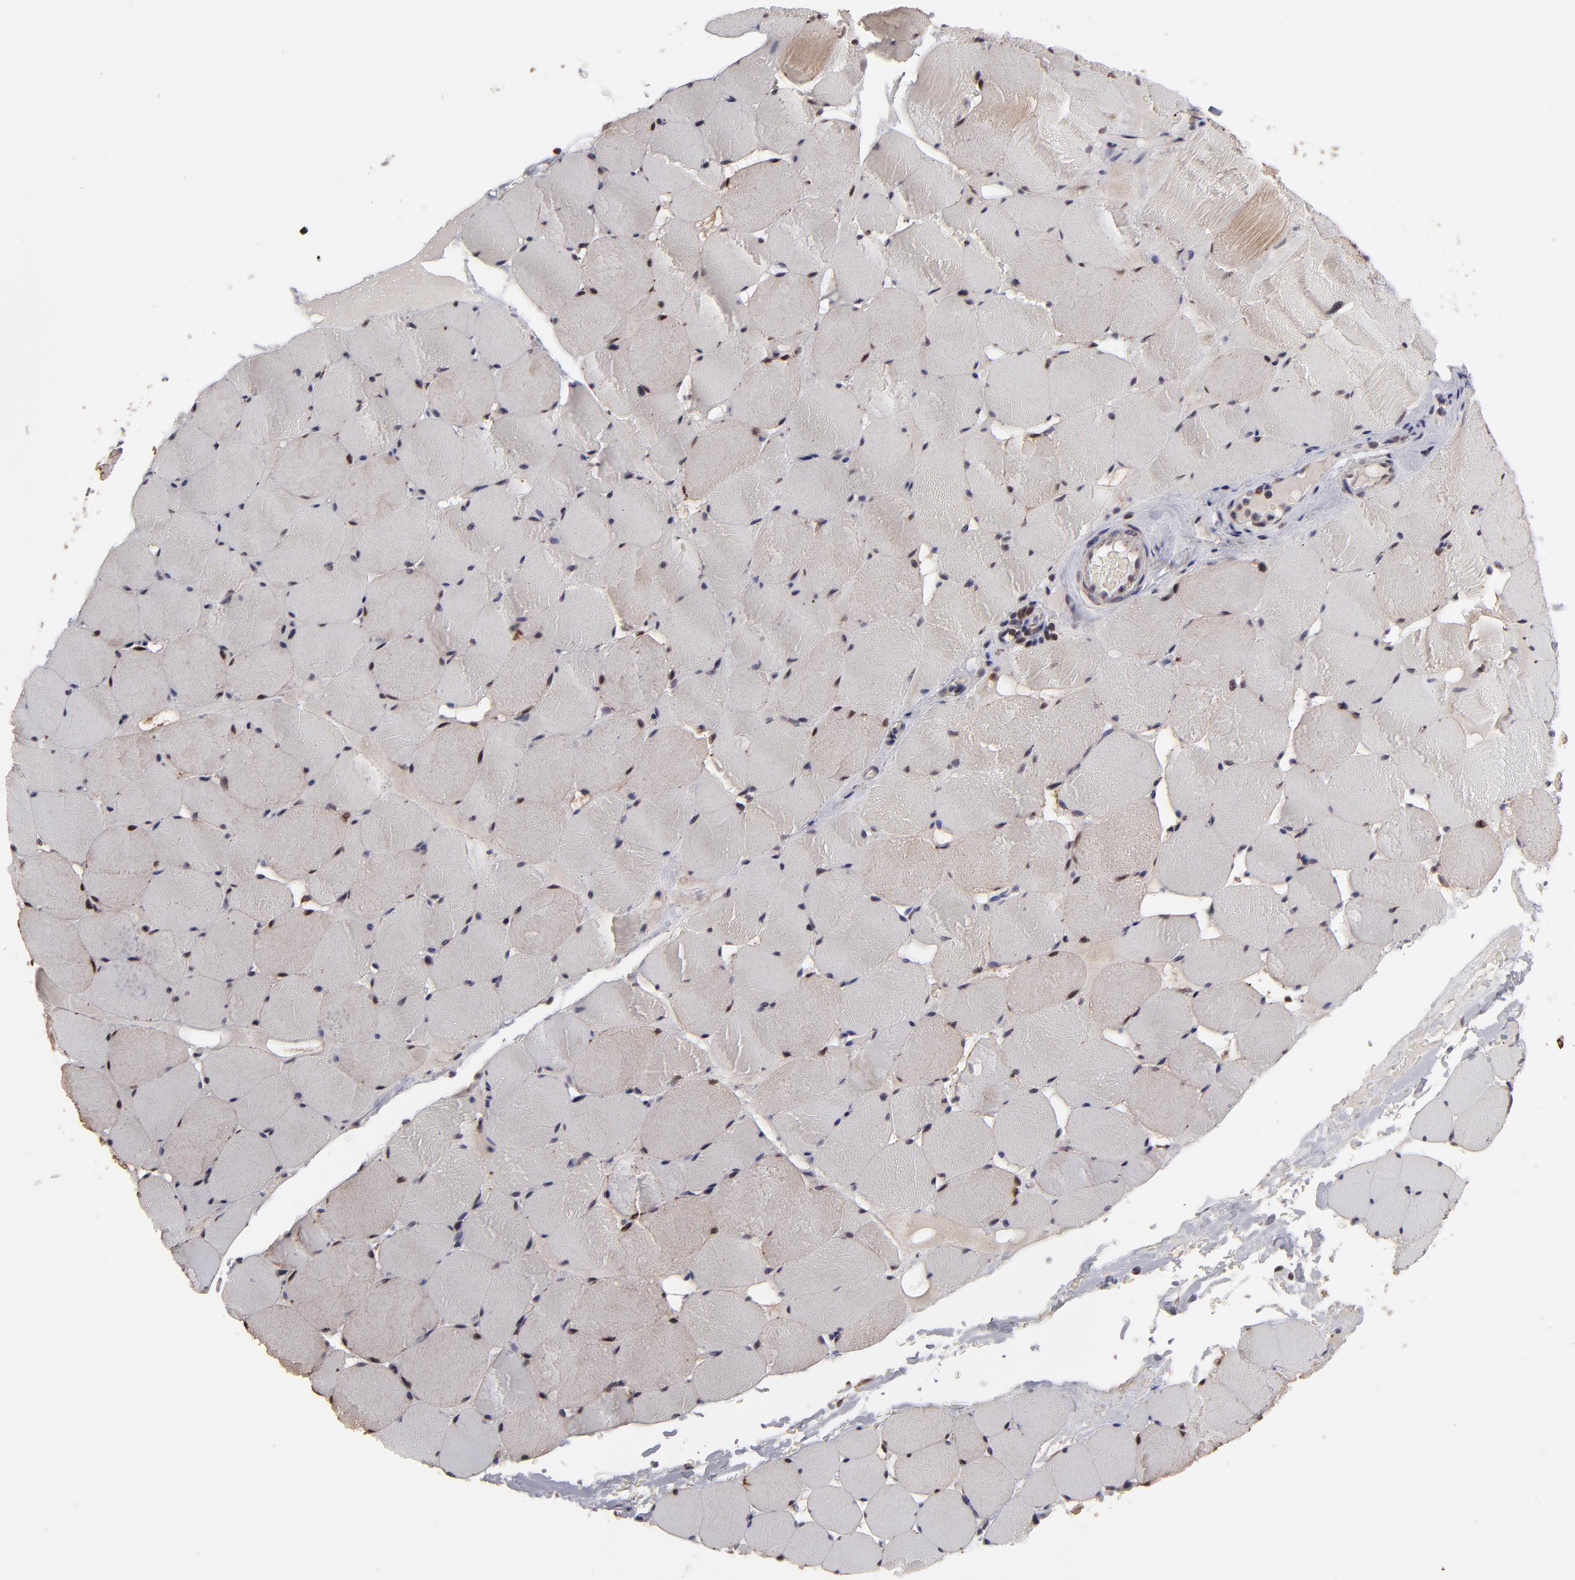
{"staining": {"intensity": "moderate", "quantity": "<25%", "location": "cytoplasmic/membranous,nuclear"}, "tissue": "skeletal muscle", "cell_type": "Myocytes", "image_type": "normal", "snomed": [{"axis": "morphology", "description": "Normal tissue, NOS"}, {"axis": "topography", "description": "Skeletal muscle"}], "caption": "Brown immunohistochemical staining in benign human skeletal muscle exhibits moderate cytoplasmic/membranous,nuclear positivity in about <25% of myocytes. Nuclei are stained in blue.", "gene": "SLC15A1", "patient": {"sex": "male", "age": 62}}